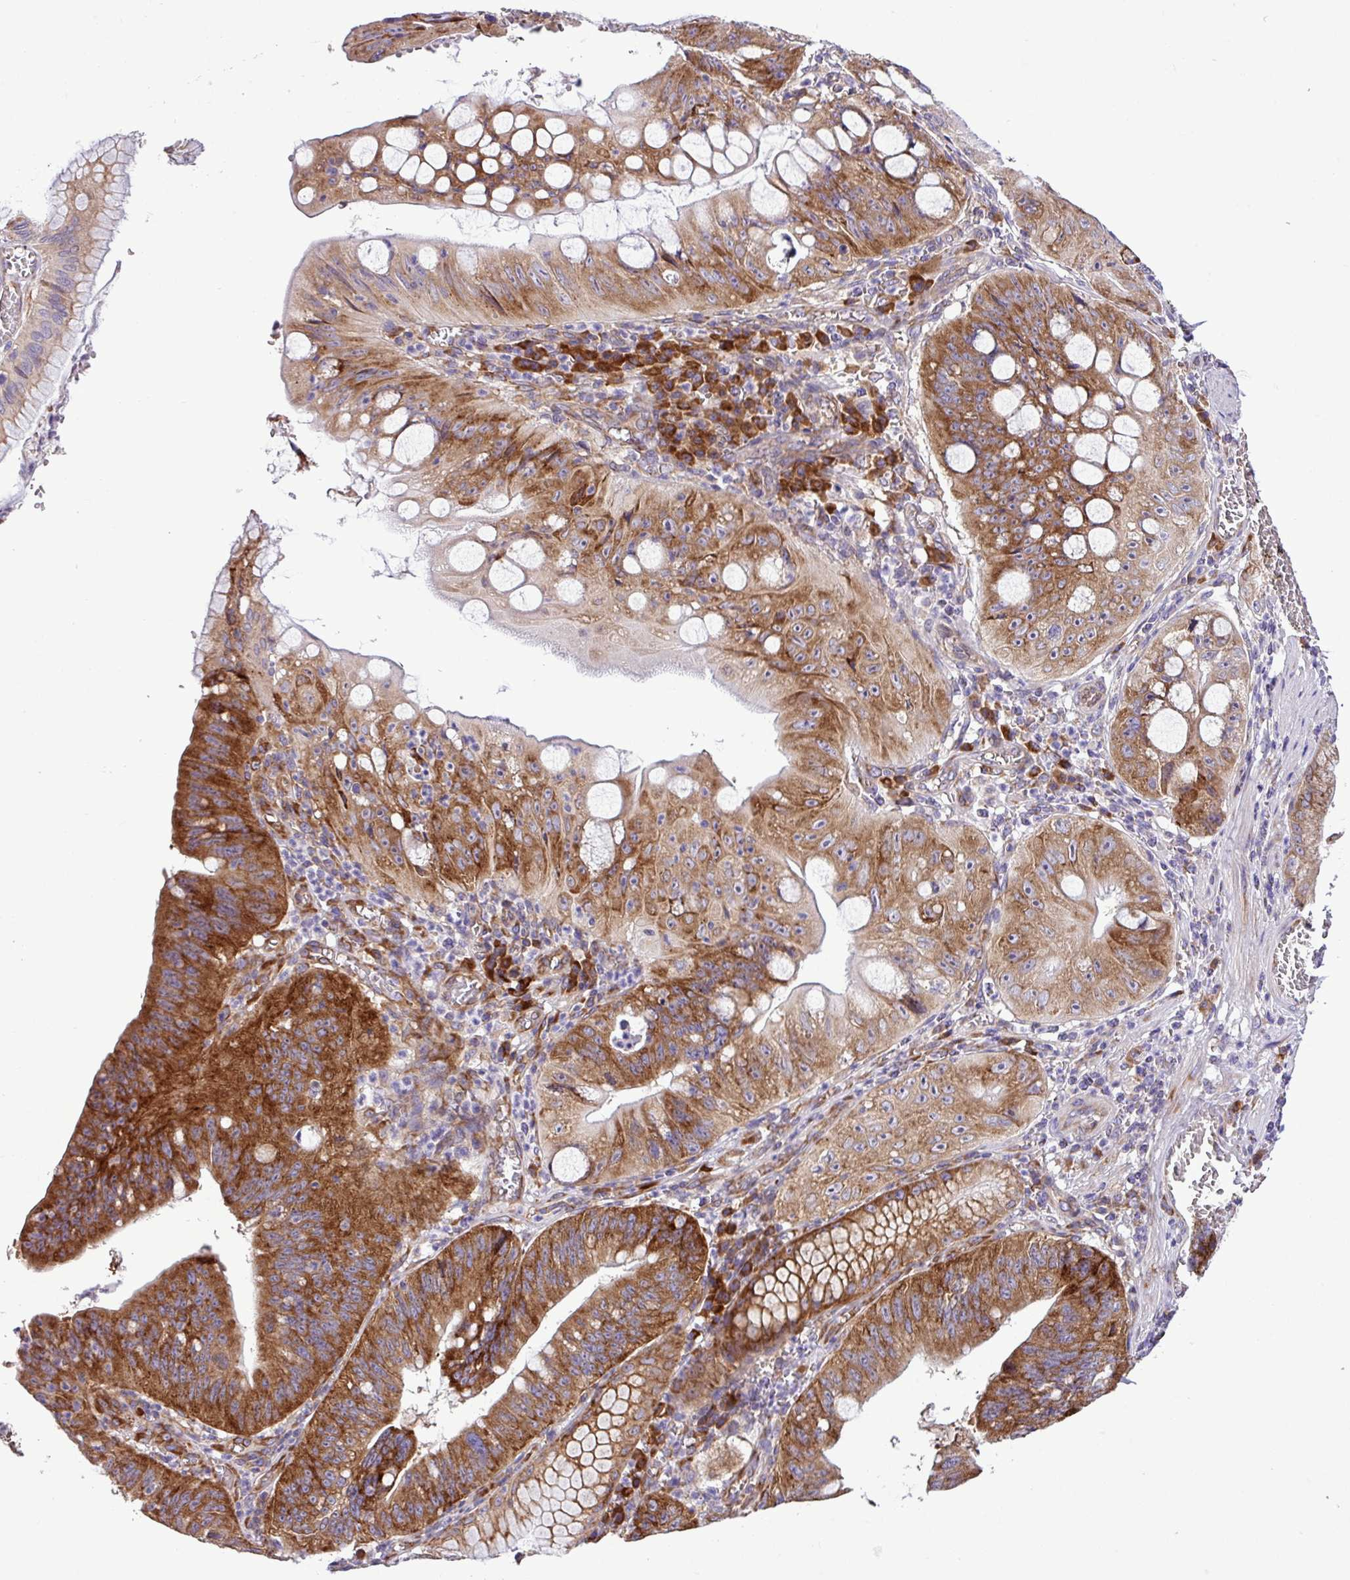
{"staining": {"intensity": "strong", "quantity": ">75%", "location": "cytoplasmic/membranous"}, "tissue": "stomach cancer", "cell_type": "Tumor cells", "image_type": "cancer", "snomed": [{"axis": "morphology", "description": "Adenocarcinoma, NOS"}, {"axis": "topography", "description": "Stomach"}], "caption": "Human stomach adenocarcinoma stained for a protein (brown) exhibits strong cytoplasmic/membranous positive positivity in about >75% of tumor cells.", "gene": "RPL13", "patient": {"sex": "male", "age": 59}}